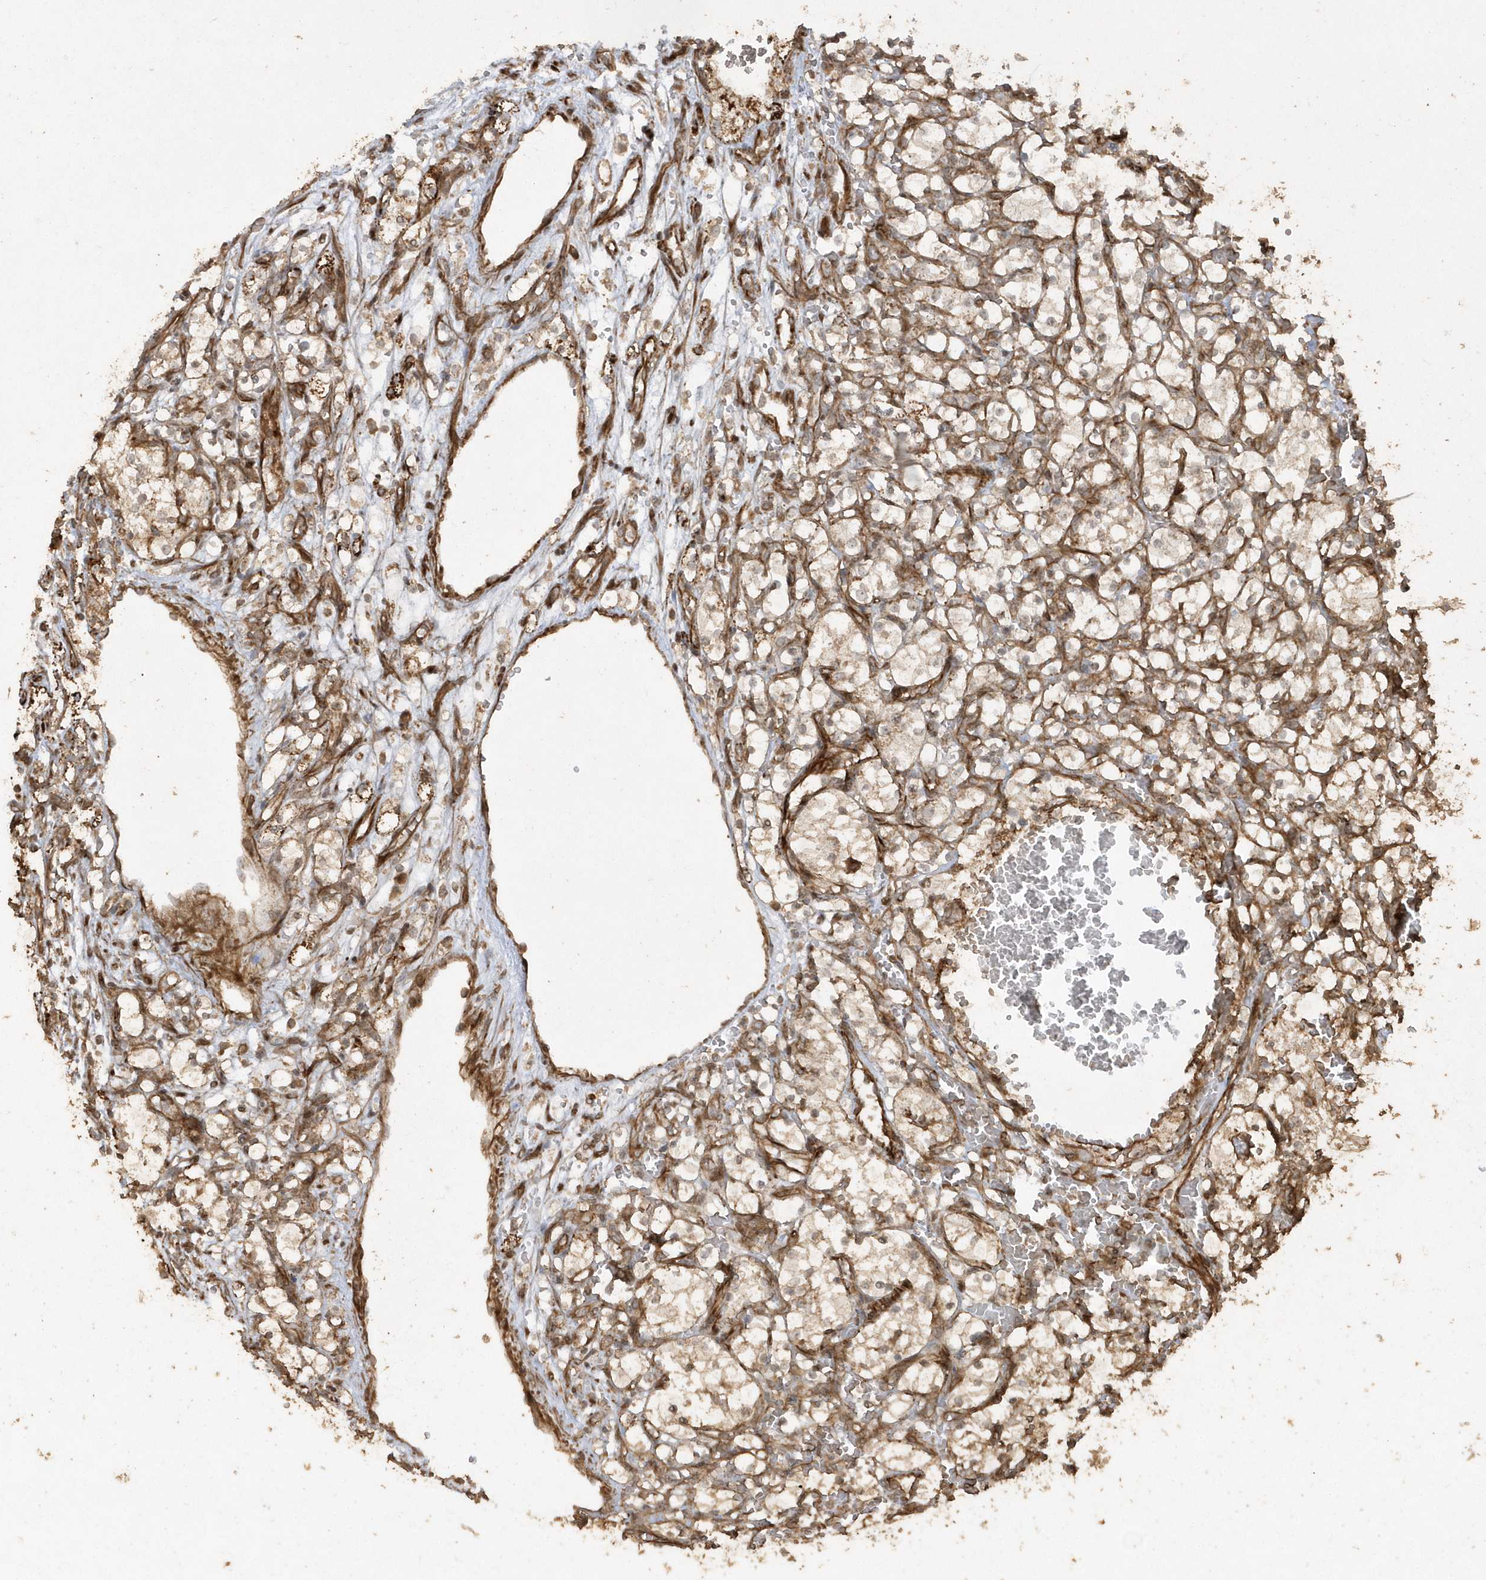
{"staining": {"intensity": "weak", "quantity": ">75%", "location": "cytoplasmic/membranous"}, "tissue": "renal cancer", "cell_type": "Tumor cells", "image_type": "cancer", "snomed": [{"axis": "morphology", "description": "Adenocarcinoma, NOS"}, {"axis": "topography", "description": "Kidney"}], "caption": "Immunohistochemical staining of human renal cancer reveals low levels of weak cytoplasmic/membranous protein positivity in about >75% of tumor cells.", "gene": "AVPI1", "patient": {"sex": "female", "age": 69}}